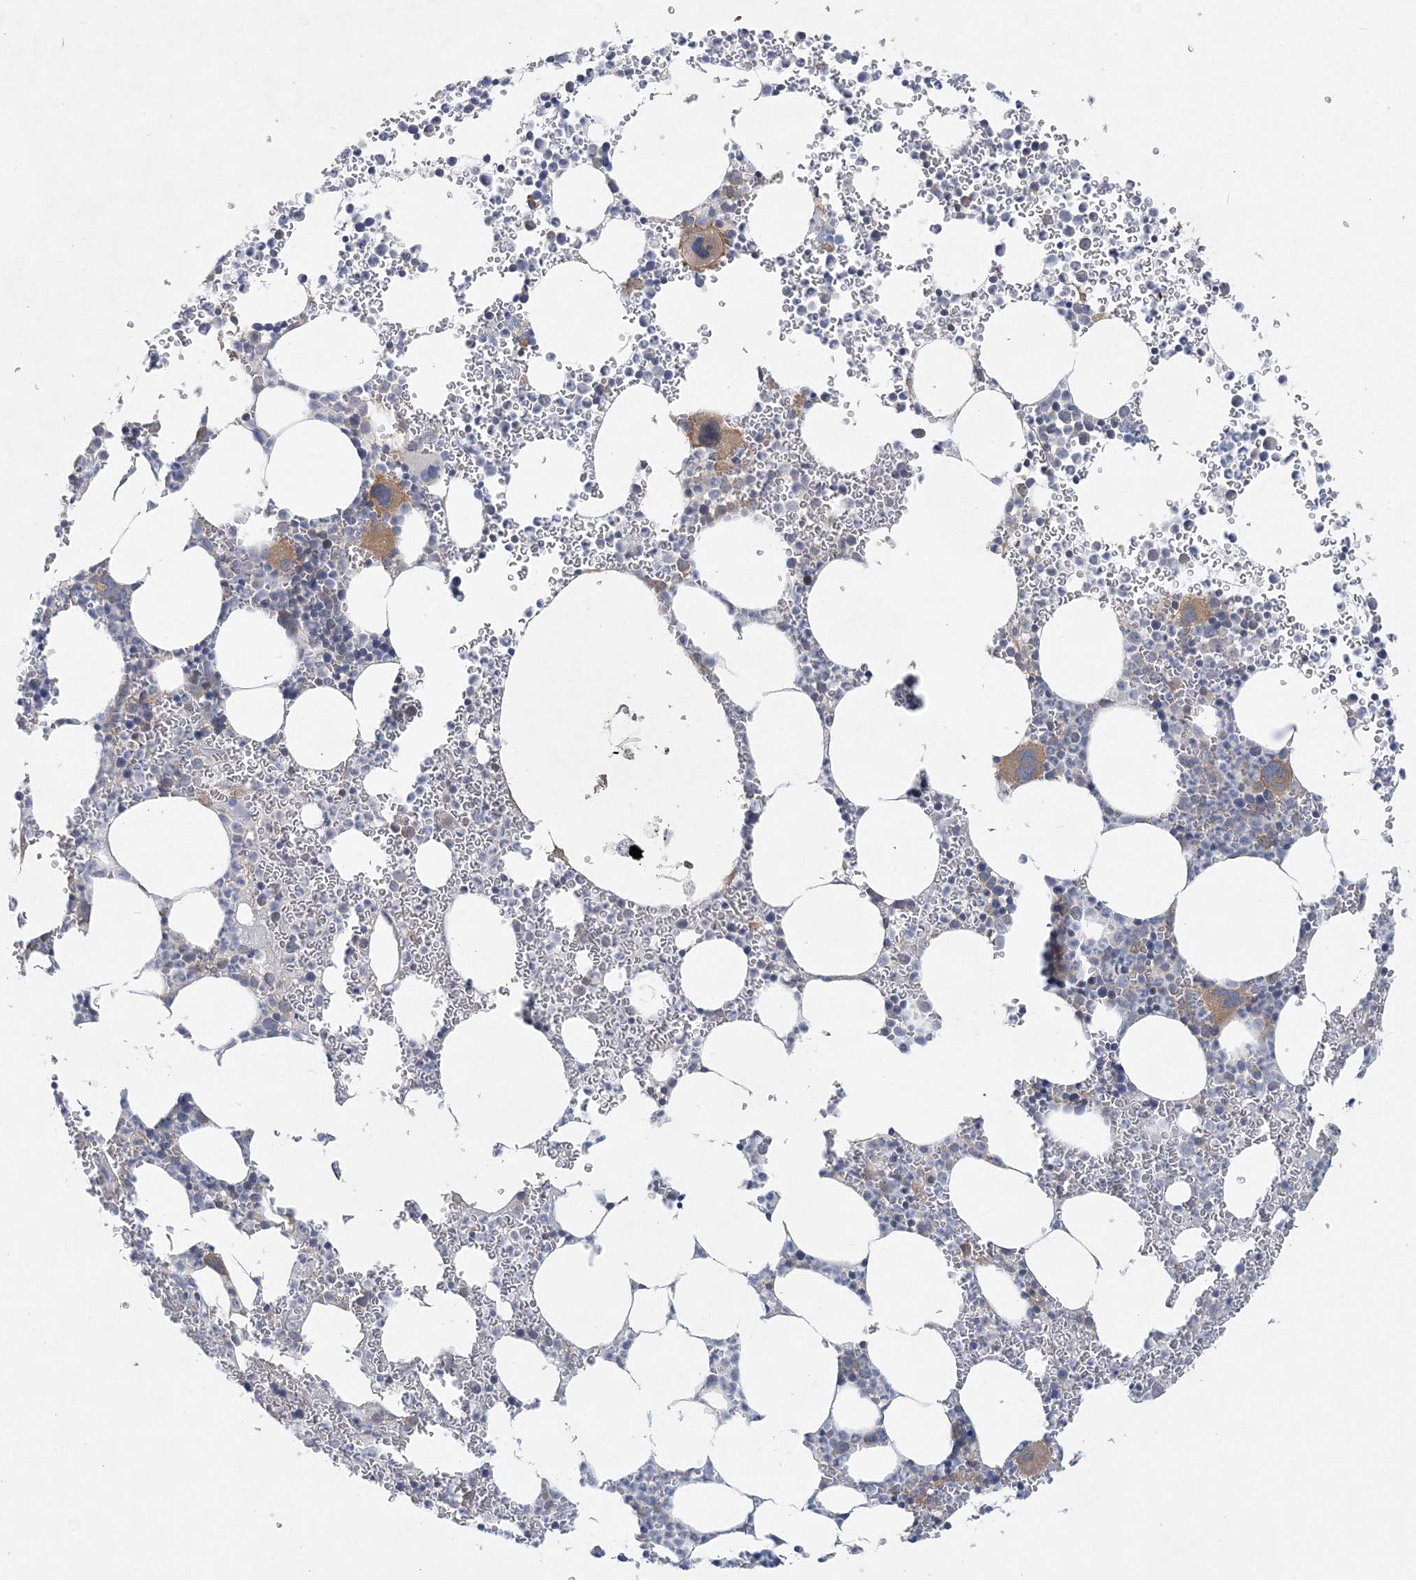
{"staining": {"intensity": "moderate", "quantity": "<25%", "location": "cytoplasmic/membranous"}, "tissue": "bone marrow", "cell_type": "Hematopoietic cells", "image_type": "normal", "snomed": [{"axis": "morphology", "description": "Normal tissue, NOS"}, {"axis": "topography", "description": "Bone marrow"}], "caption": "Moderate cytoplasmic/membranous staining is appreciated in approximately <25% of hematopoietic cells in benign bone marrow.", "gene": "MAP4K5", "patient": {"sex": "female", "age": 78}}